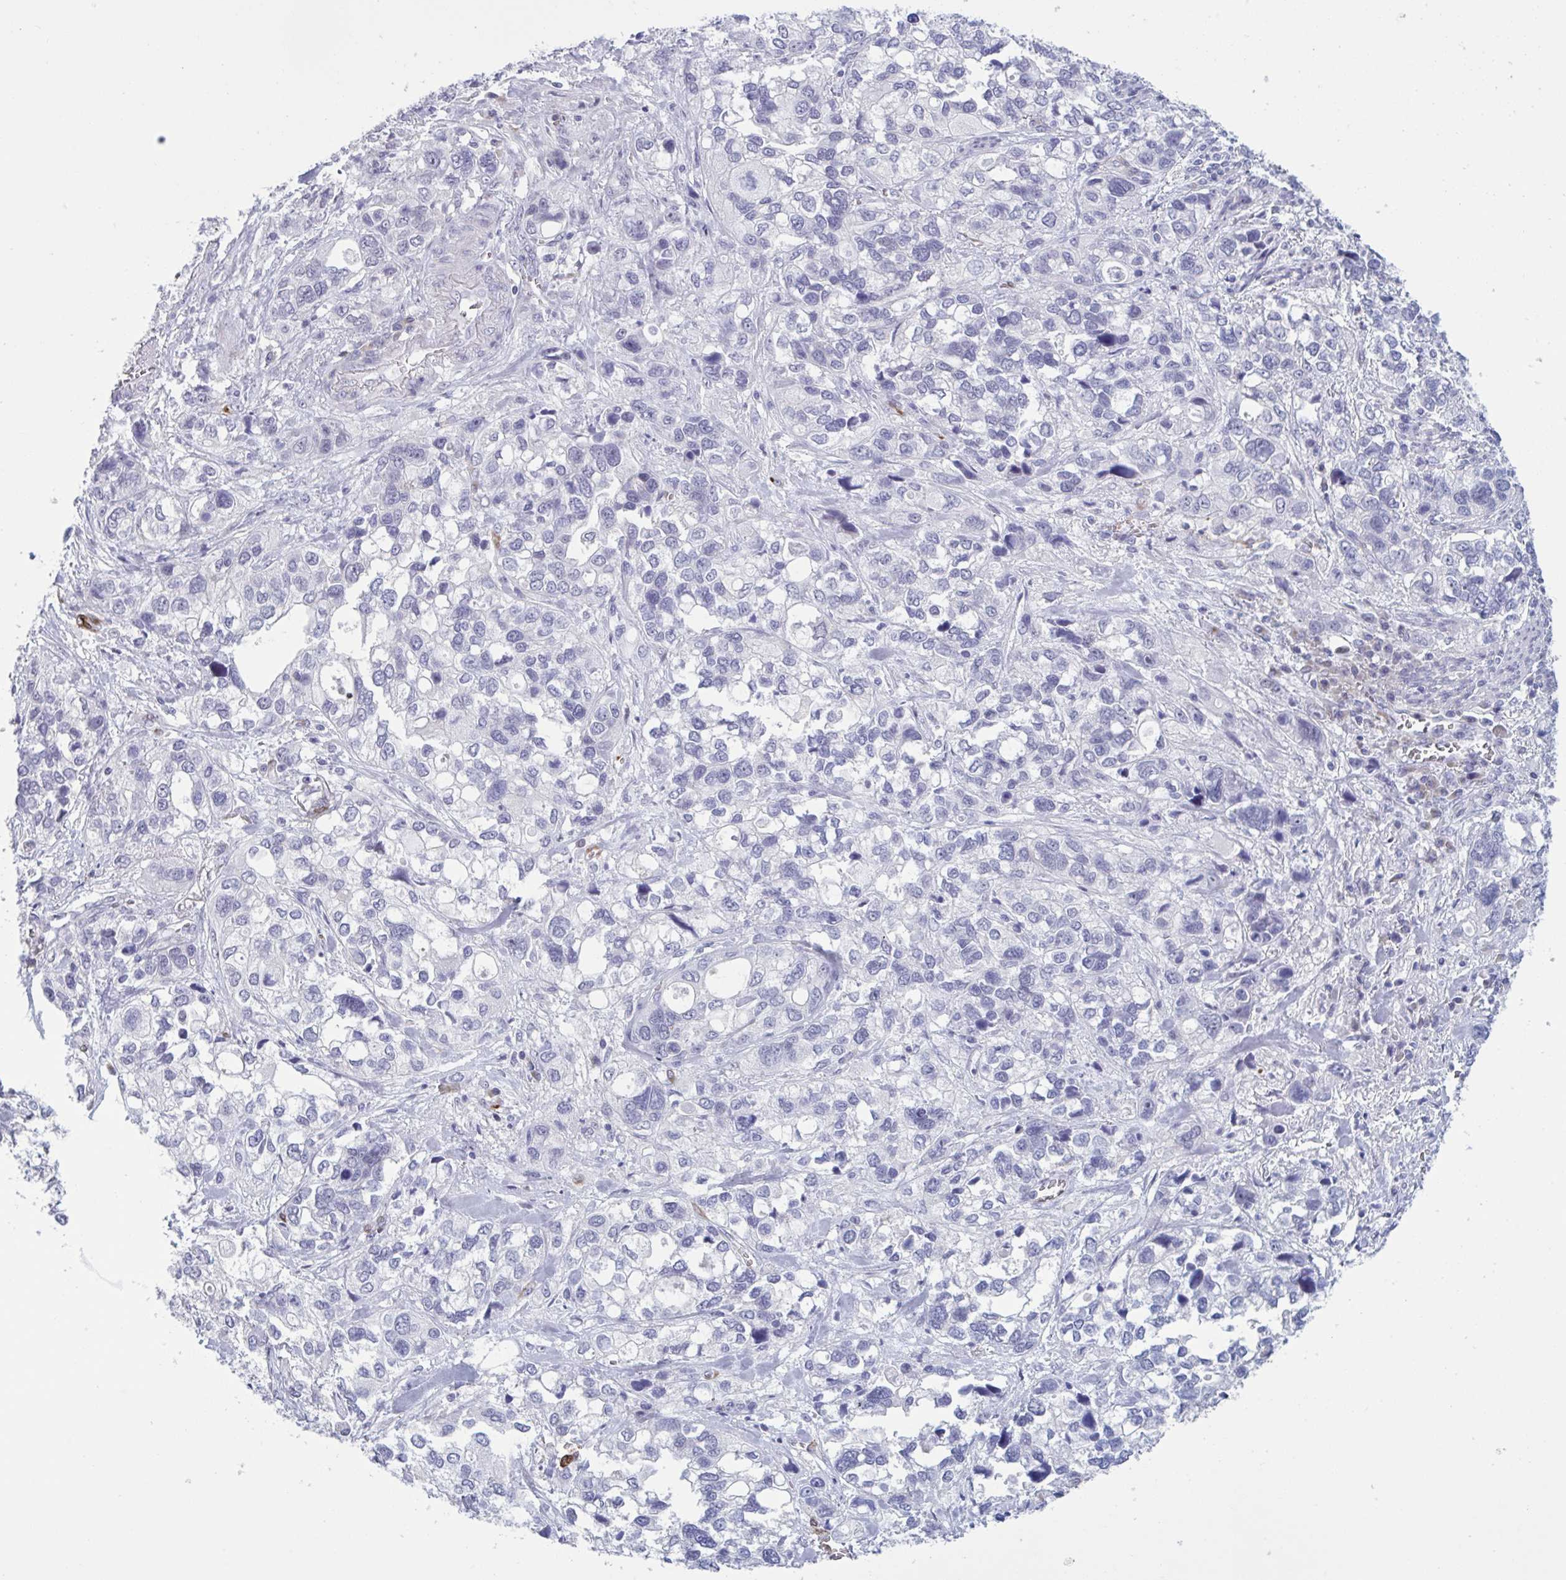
{"staining": {"intensity": "negative", "quantity": "none", "location": "none"}, "tissue": "stomach cancer", "cell_type": "Tumor cells", "image_type": "cancer", "snomed": [{"axis": "morphology", "description": "Adenocarcinoma, NOS"}, {"axis": "topography", "description": "Stomach, upper"}], "caption": "This is an IHC photomicrograph of human stomach cancer. There is no staining in tumor cells.", "gene": "HSD11B2", "patient": {"sex": "female", "age": 81}}